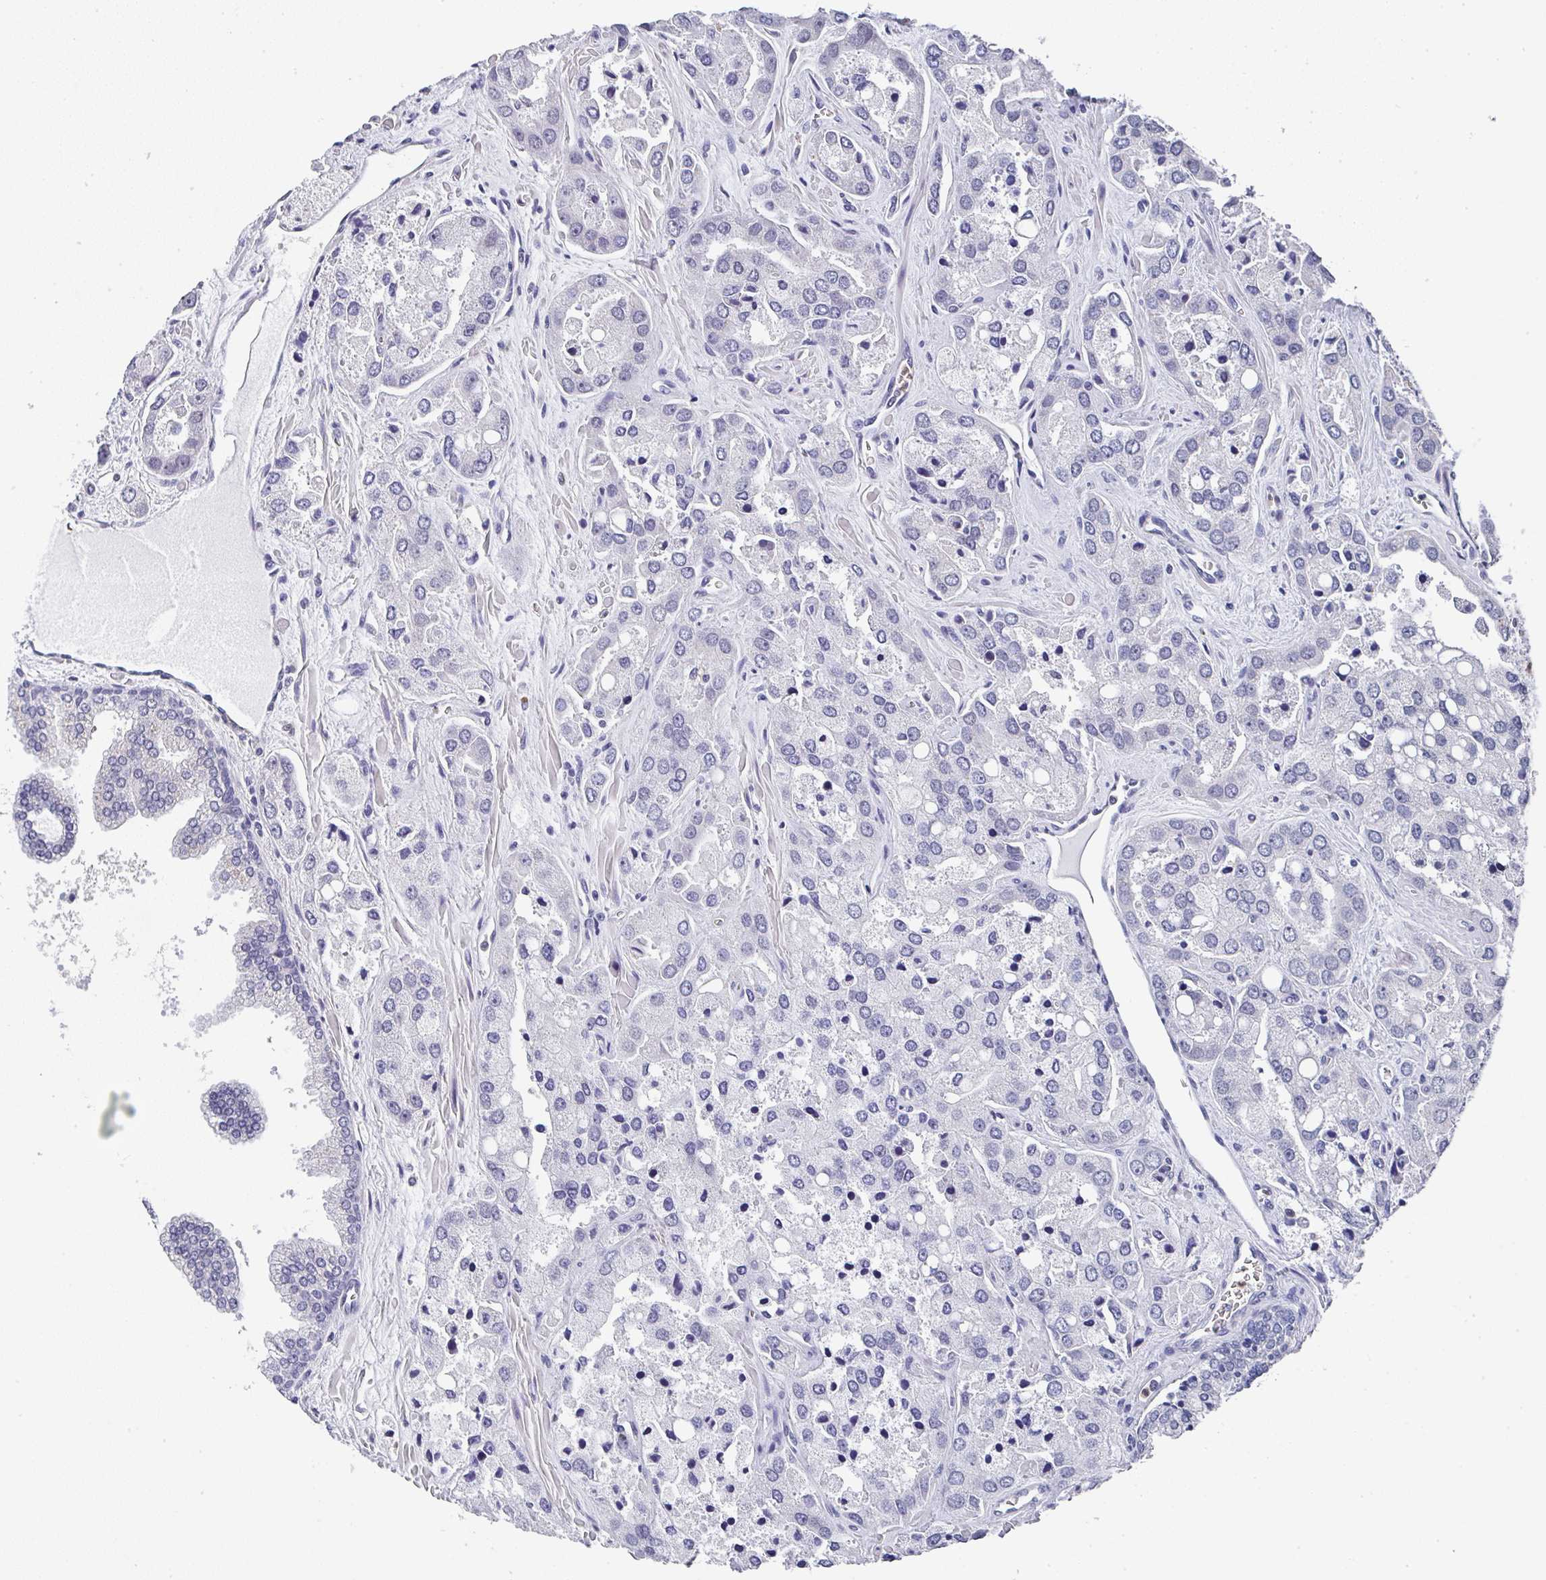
{"staining": {"intensity": "negative", "quantity": "none", "location": "none"}, "tissue": "prostate cancer", "cell_type": "Tumor cells", "image_type": "cancer", "snomed": [{"axis": "morphology", "description": "Normal tissue, NOS"}, {"axis": "morphology", "description": "Adenocarcinoma, High grade"}, {"axis": "topography", "description": "Prostate"}, {"axis": "topography", "description": "Peripheral nerve tissue"}], "caption": "Prostate cancer was stained to show a protein in brown. There is no significant positivity in tumor cells. (Brightfield microscopy of DAB immunohistochemistry at high magnification).", "gene": "NCF1", "patient": {"sex": "male", "age": 68}}